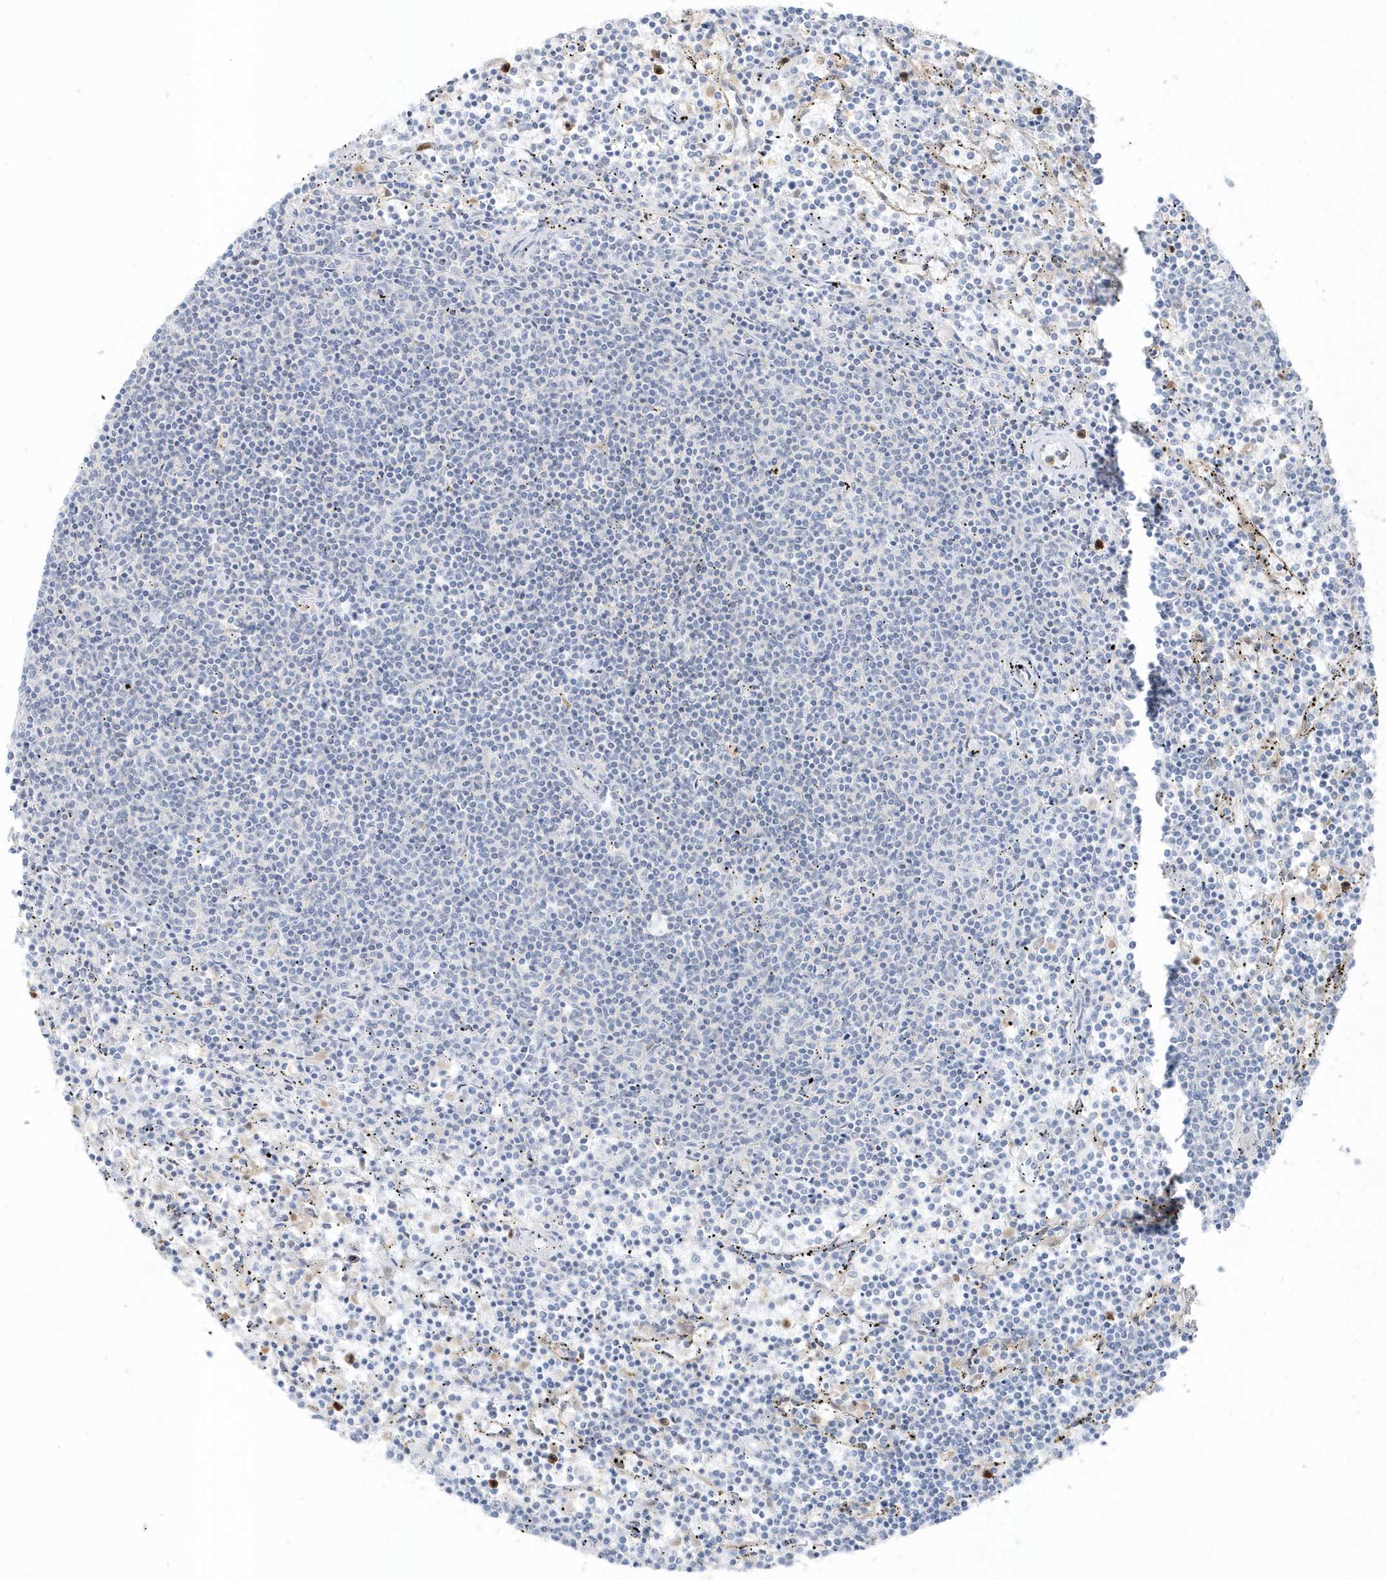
{"staining": {"intensity": "negative", "quantity": "none", "location": "none"}, "tissue": "lymphoma", "cell_type": "Tumor cells", "image_type": "cancer", "snomed": [{"axis": "morphology", "description": "Malignant lymphoma, non-Hodgkin's type, Low grade"}, {"axis": "topography", "description": "Spleen"}], "caption": "Lymphoma was stained to show a protein in brown. There is no significant positivity in tumor cells.", "gene": "SMIM34", "patient": {"sex": "female", "age": 50}}